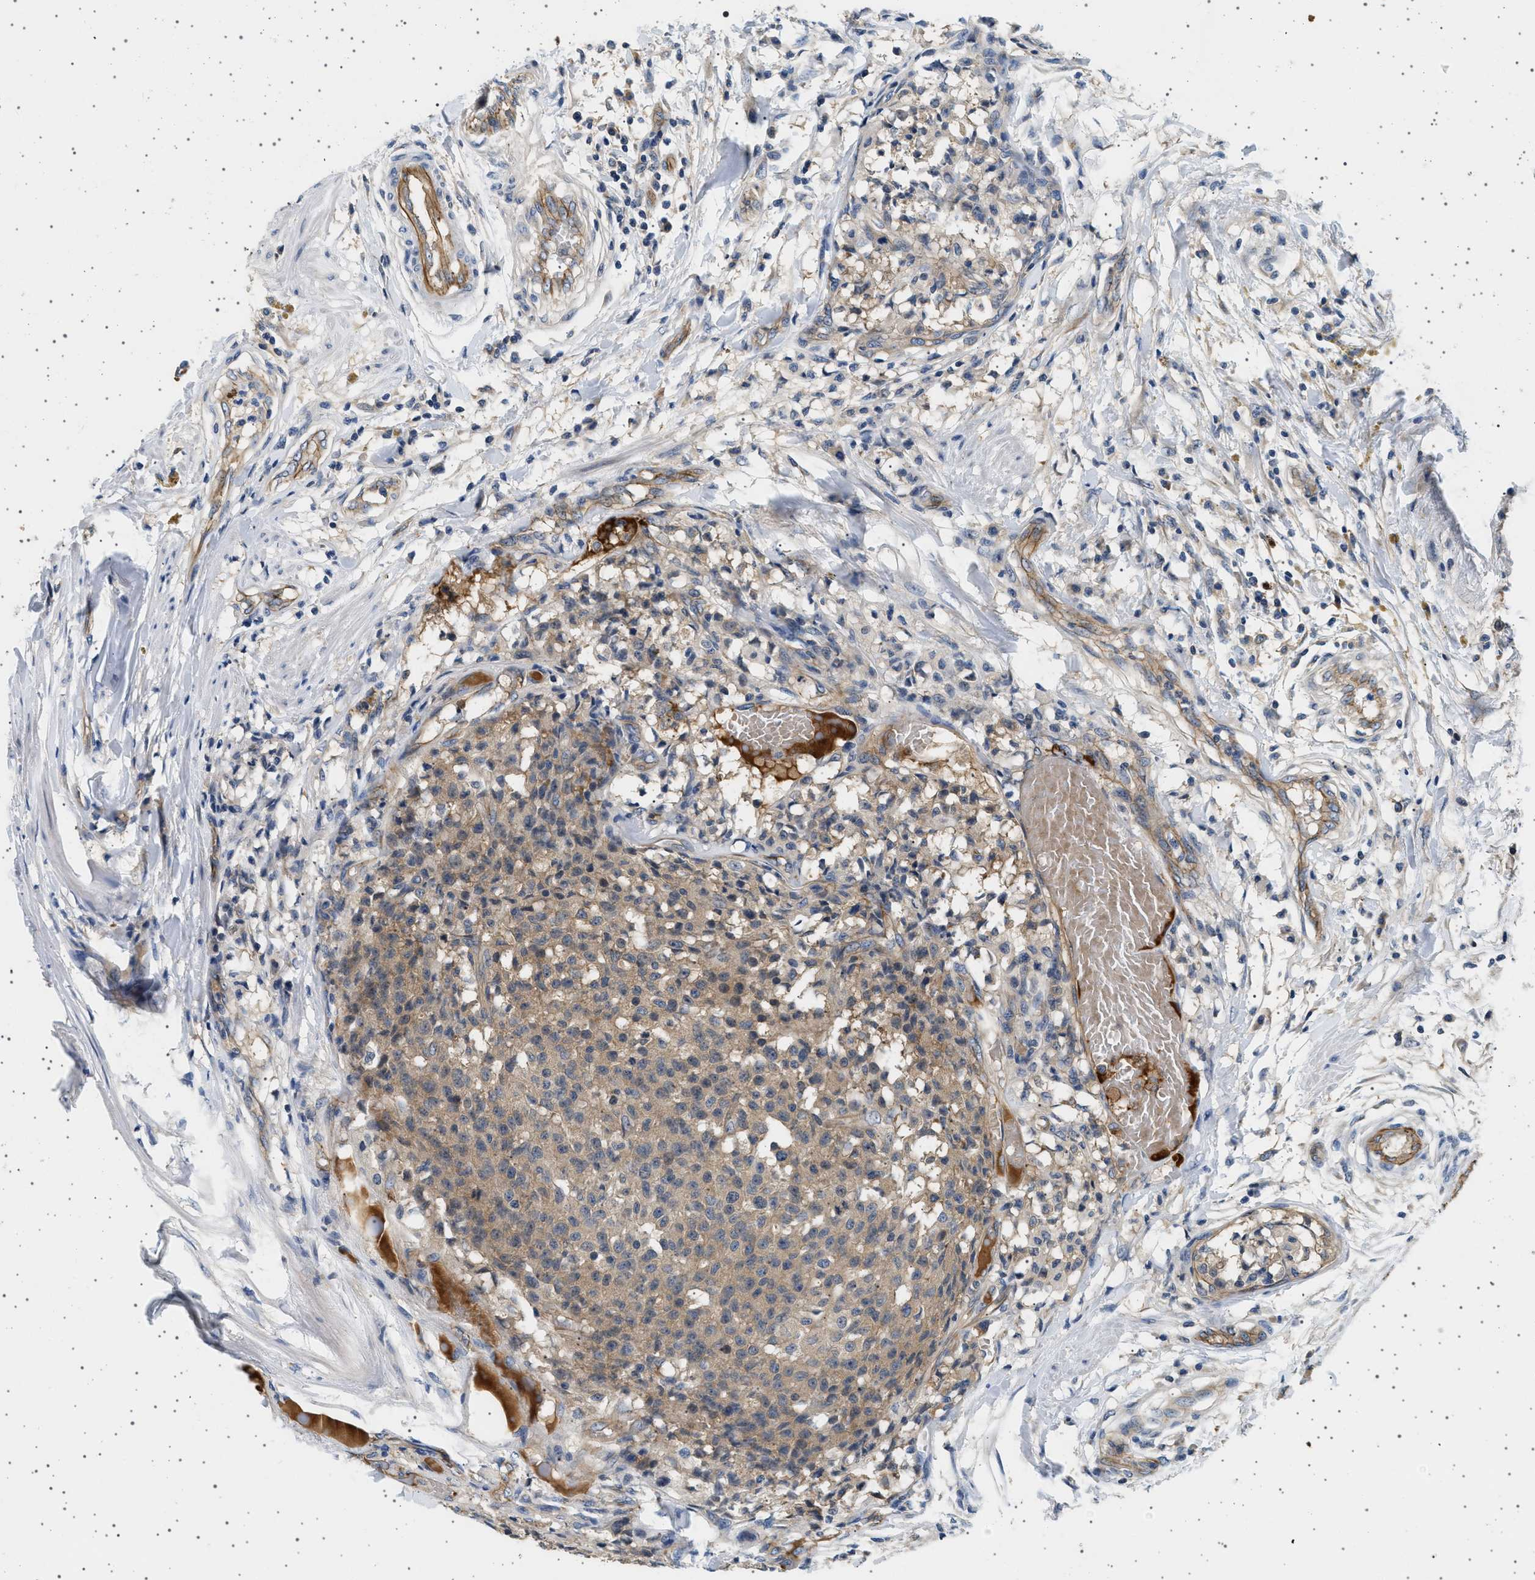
{"staining": {"intensity": "moderate", "quantity": ">75%", "location": "cytoplasmic/membranous"}, "tissue": "testis cancer", "cell_type": "Tumor cells", "image_type": "cancer", "snomed": [{"axis": "morphology", "description": "Seminoma, NOS"}, {"axis": "topography", "description": "Testis"}], "caption": "High-magnification brightfield microscopy of seminoma (testis) stained with DAB (3,3'-diaminobenzidine) (brown) and counterstained with hematoxylin (blue). tumor cells exhibit moderate cytoplasmic/membranous positivity is present in approximately>75% of cells.", "gene": "PLPP6", "patient": {"sex": "male", "age": 59}}